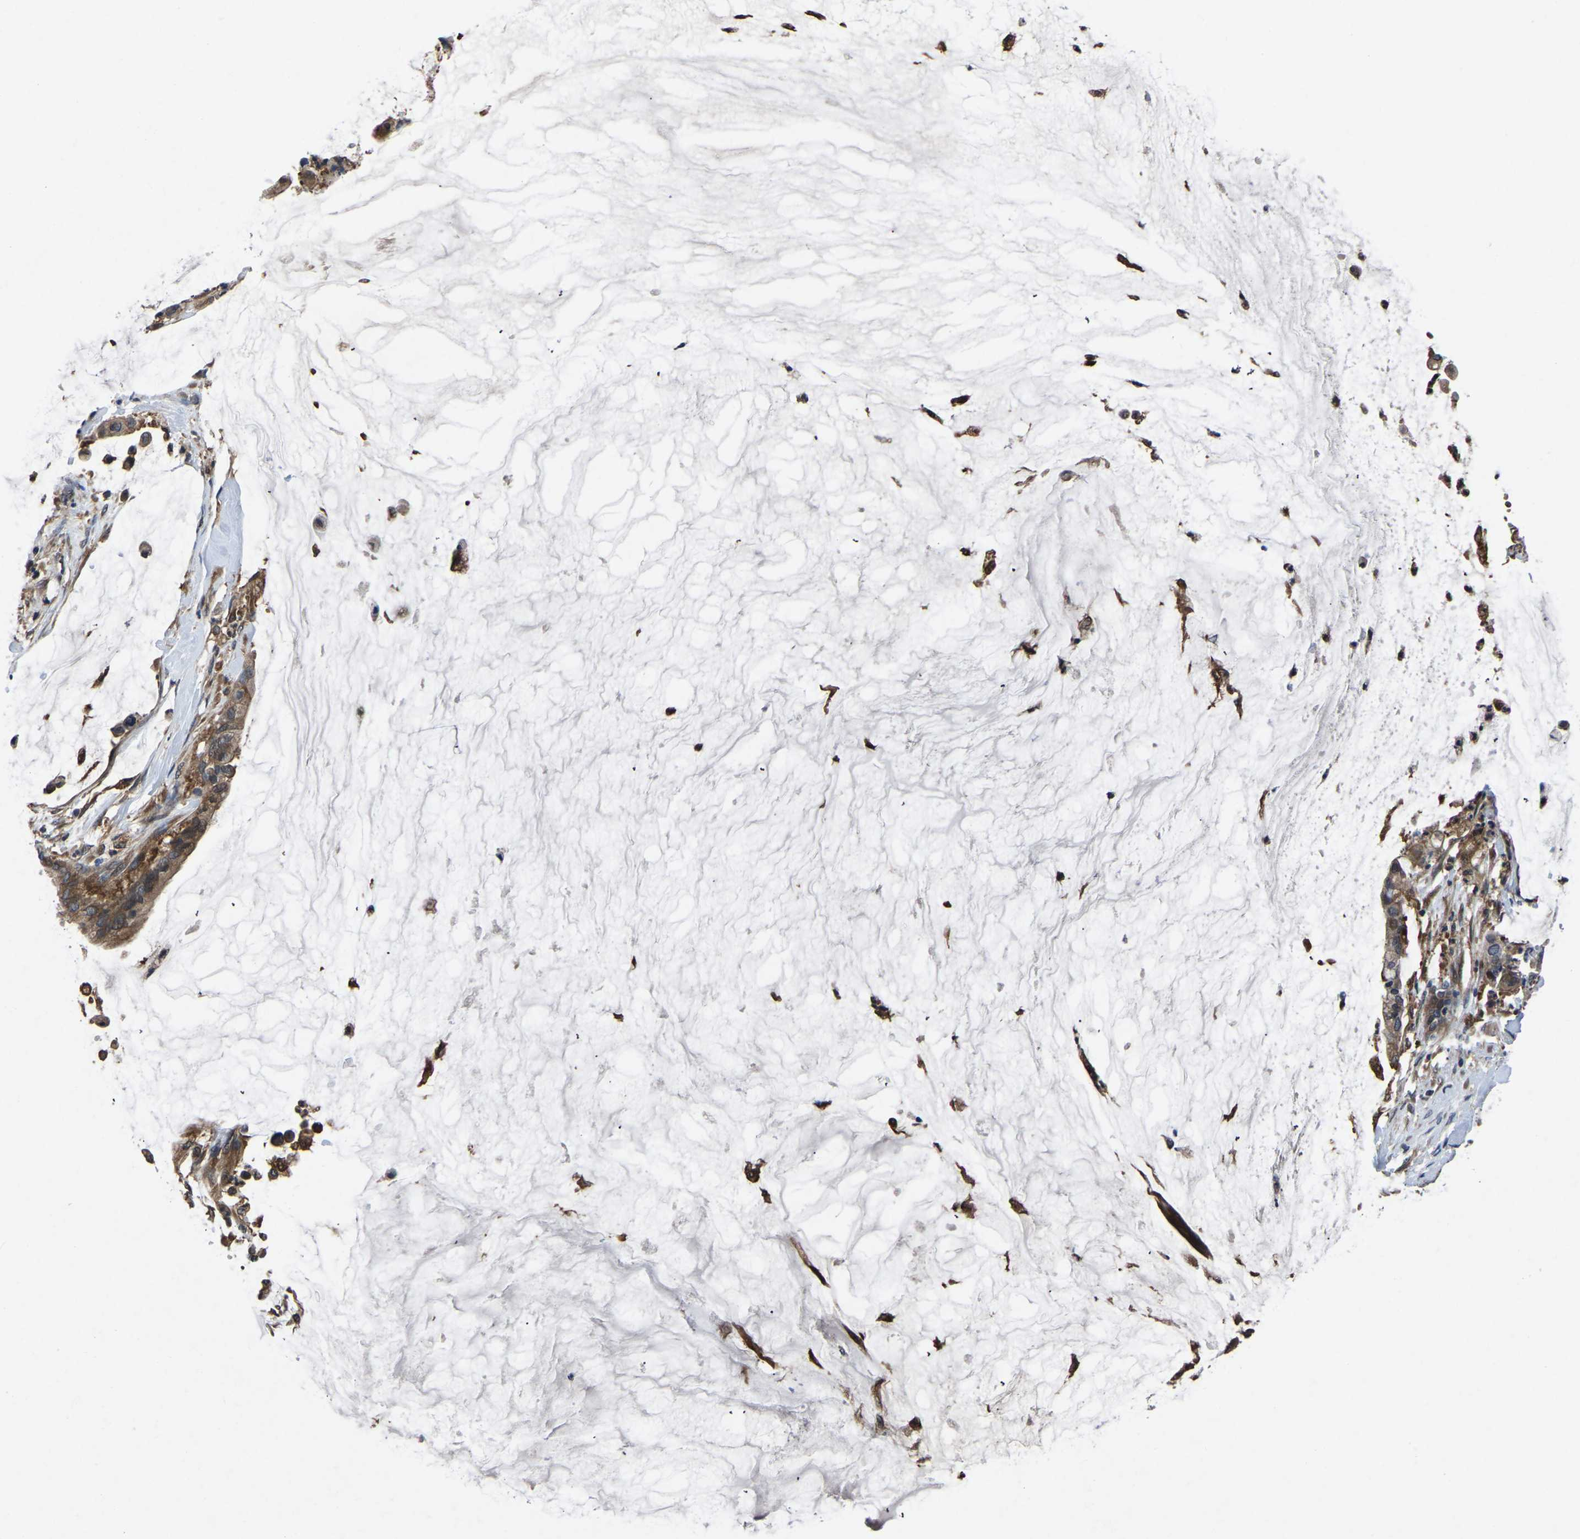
{"staining": {"intensity": "moderate", "quantity": ">75%", "location": "cytoplasmic/membranous"}, "tissue": "pancreatic cancer", "cell_type": "Tumor cells", "image_type": "cancer", "snomed": [{"axis": "morphology", "description": "Adenocarcinoma, NOS"}, {"axis": "topography", "description": "Pancreas"}], "caption": "The photomicrograph displays immunohistochemical staining of adenocarcinoma (pancreatic). There is moderate cytoplasmic/membranous staining is identified in approximately >75% of tumor cells.", "gene": "FGD5", "patient": {"sex": "male", "age": 41}}